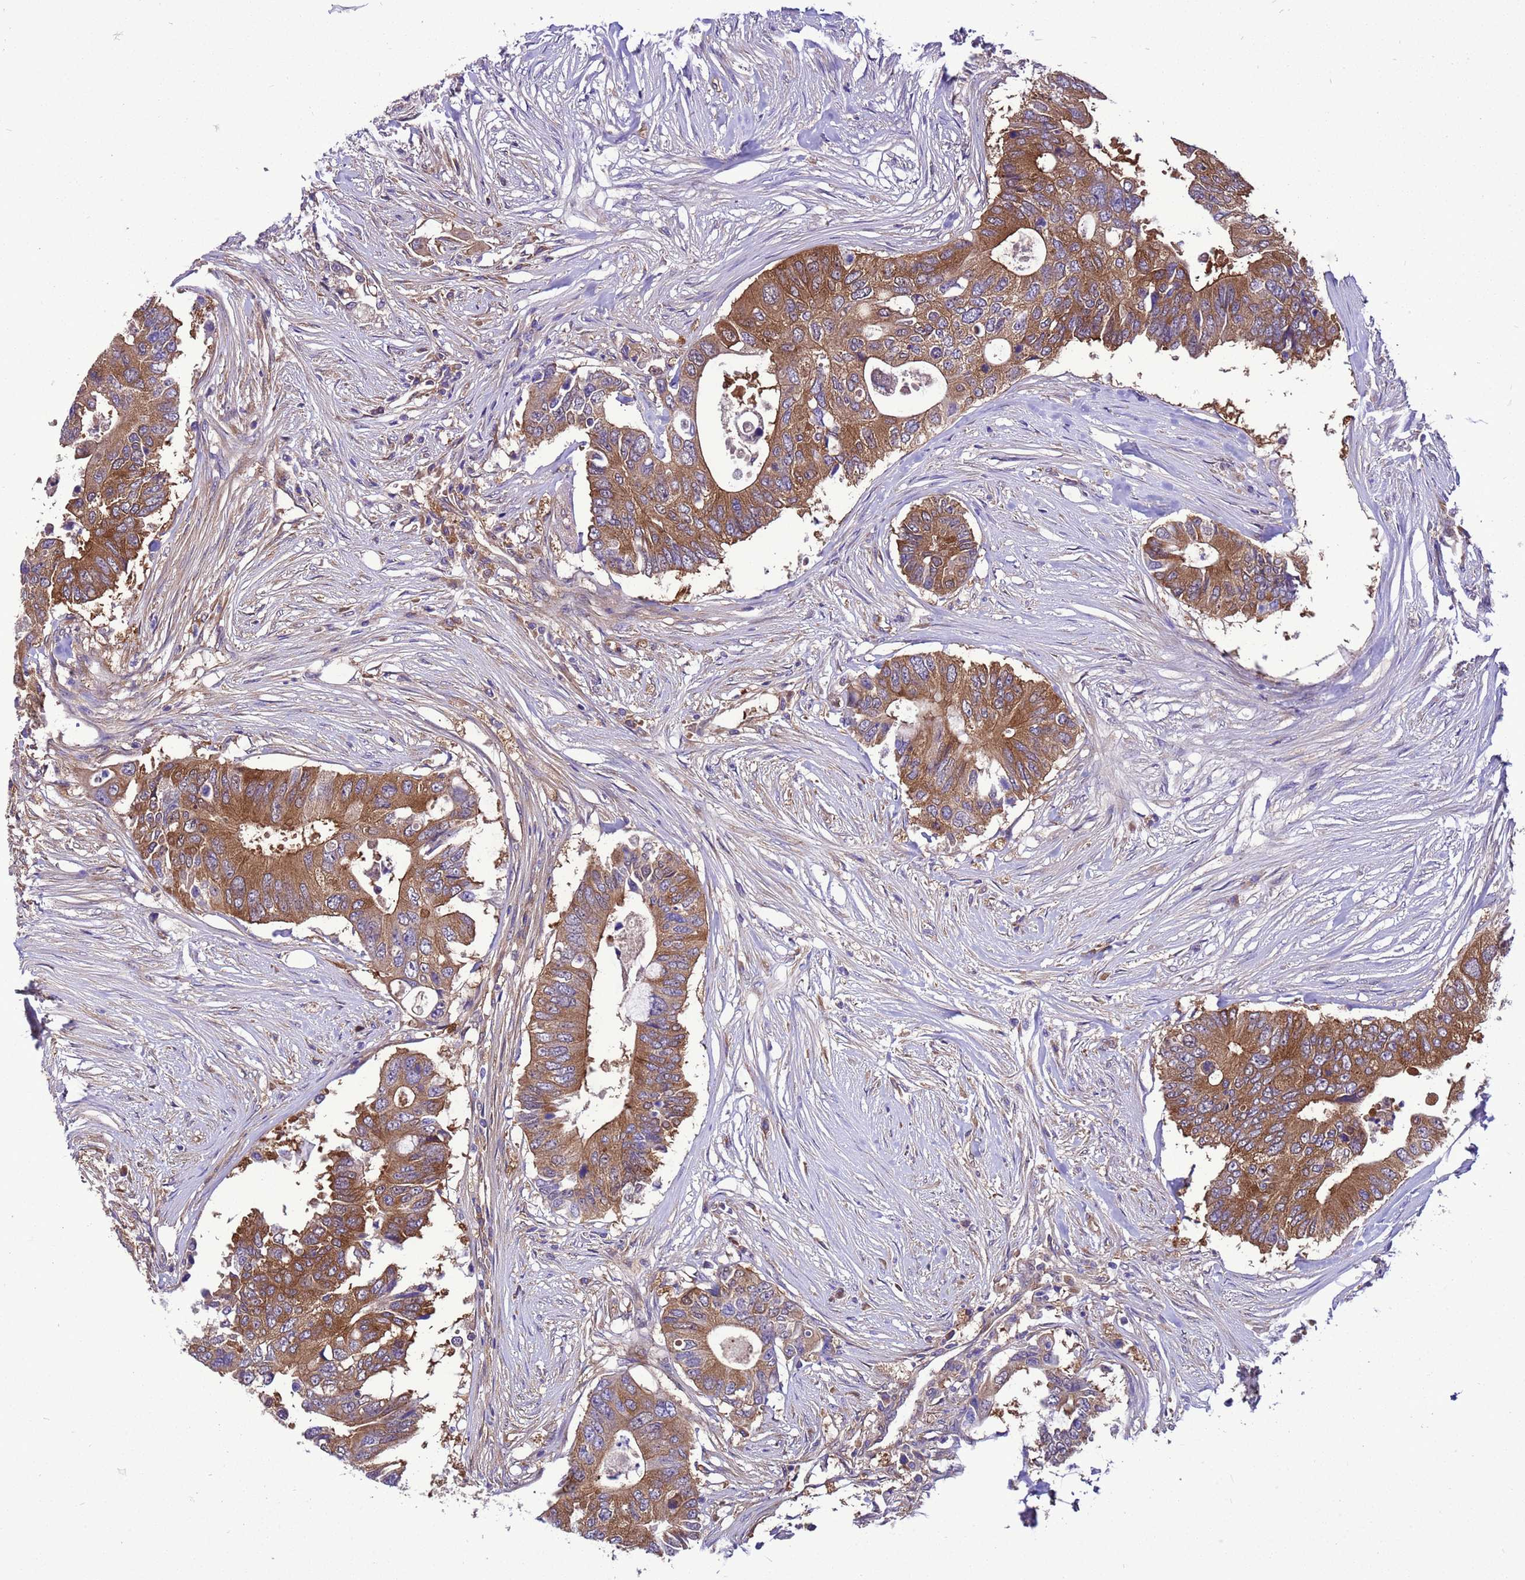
{"staining": {"intensity": "strong", "quantity": ">75%", "location": "cytoplasmic/membranous"}, "tissue": "colorectal cancer", "cell_type": "Tumor cells", "image_type": "cancer", "snomed": [{"axis": "morphology", "description": "Adenocarcinoma, NOS"}, {"axis": "topography", "description": "Colon"}], "caption": "An immunohistochemistry (IHC) image of tumor tissue is shown. Protein staining in brown highlights strong cytoplasmic/membranous positivity in colorectal cancer within tumor cells. (DAB IHC with brightfield microscopy, high magnification).", "gene": "RABEP2", "patient": {"sex": "male", "age": 71}}